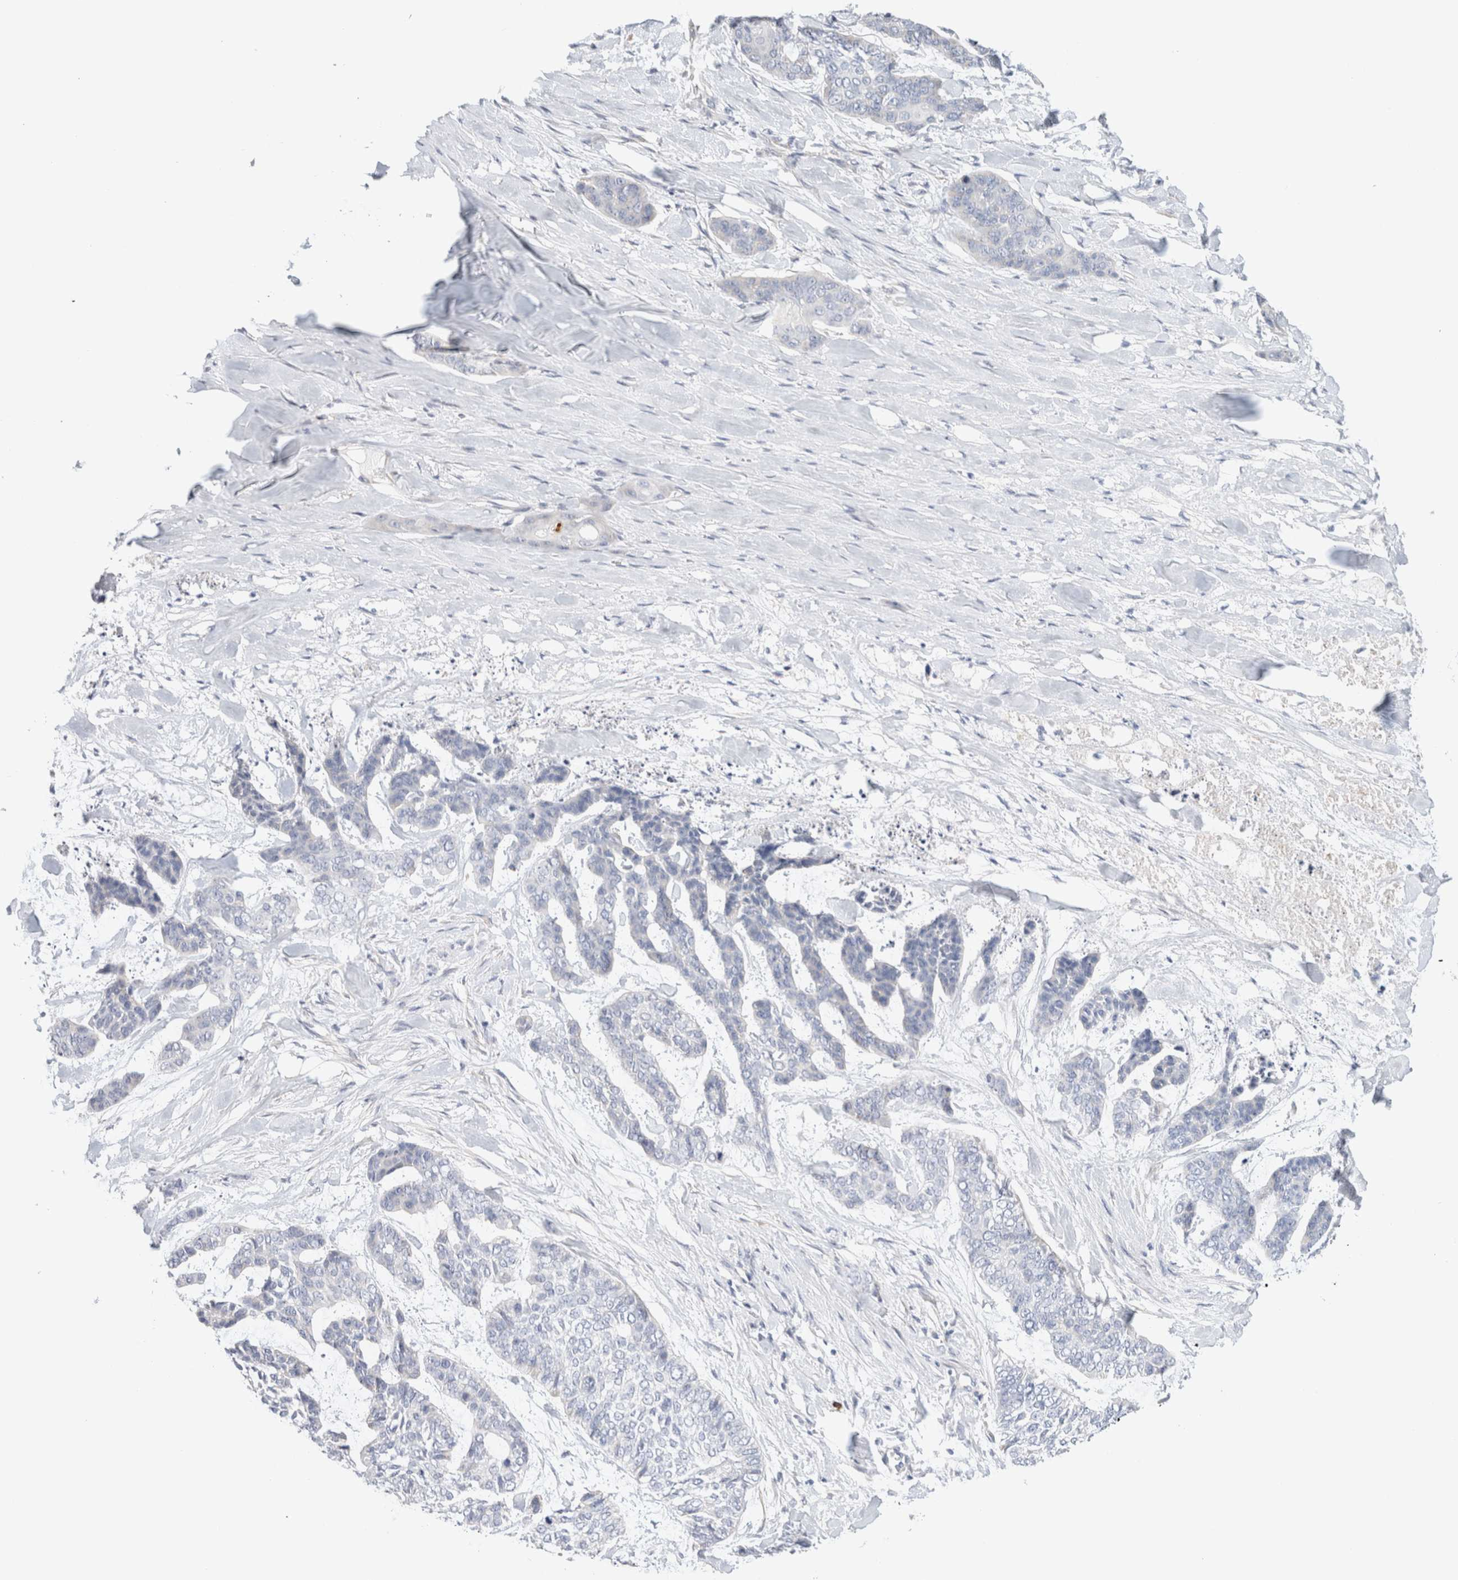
{"staining": {"intensity": "negative", "quantity": "none", "location": "none"}, "tissue": "skin cancer", "cell_type": "Tumor cells", "image_type": "cancer", "snomed": [{"axis": "morphology", "description": "Basal cell carcinoma"}, {"axis": "topography", "description": "Skin"}], "caption": "A histopathology image of skin basal cell carcinoma stained for a protein demonstrates no brown staining in tumor cells.", "gene": "GADD45G", "patient": {"sex": "female", "age": 64}}